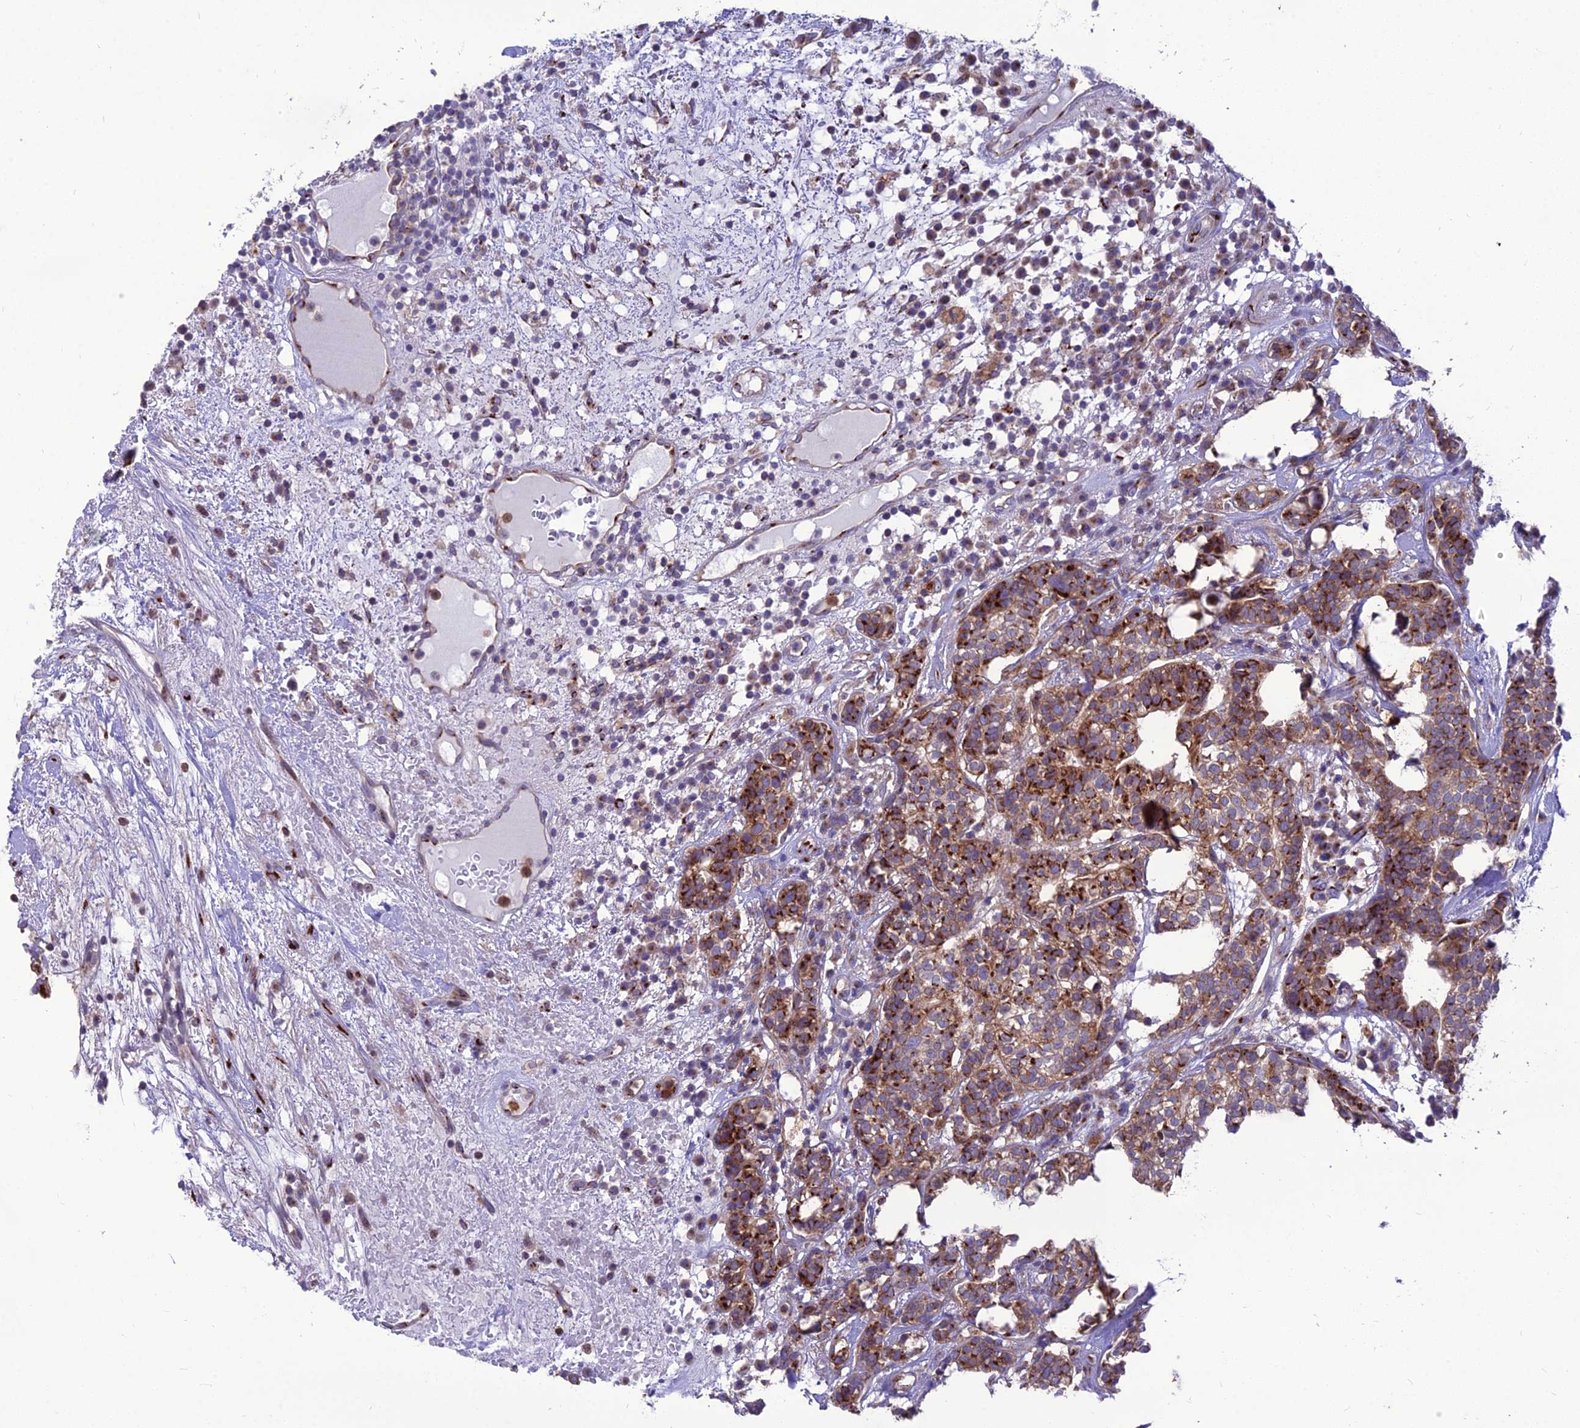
{"staining": {"intensity": "strong", "quantity": ">75%", "location": "cytoplasmic/membranous"}, "tissue": "head and neck cancer", "cell_type": "Tumor cells", "image_type": "cancer", "snomed": [{"axis": "morphology", "description": "Adenocarcinoma, NOS"}, {"axis": "topography", "description": "Salivary gland"}, {"axis": "topography", "description": "Head-Neck"}], "caption": "Tumor cells show high levels of strong cytoplasmic/membranous staining in approximately >75% of cells in human head and neck cancer.", "gene": "SPRYD7", "patient": {"sex": "female", "age": 65}}